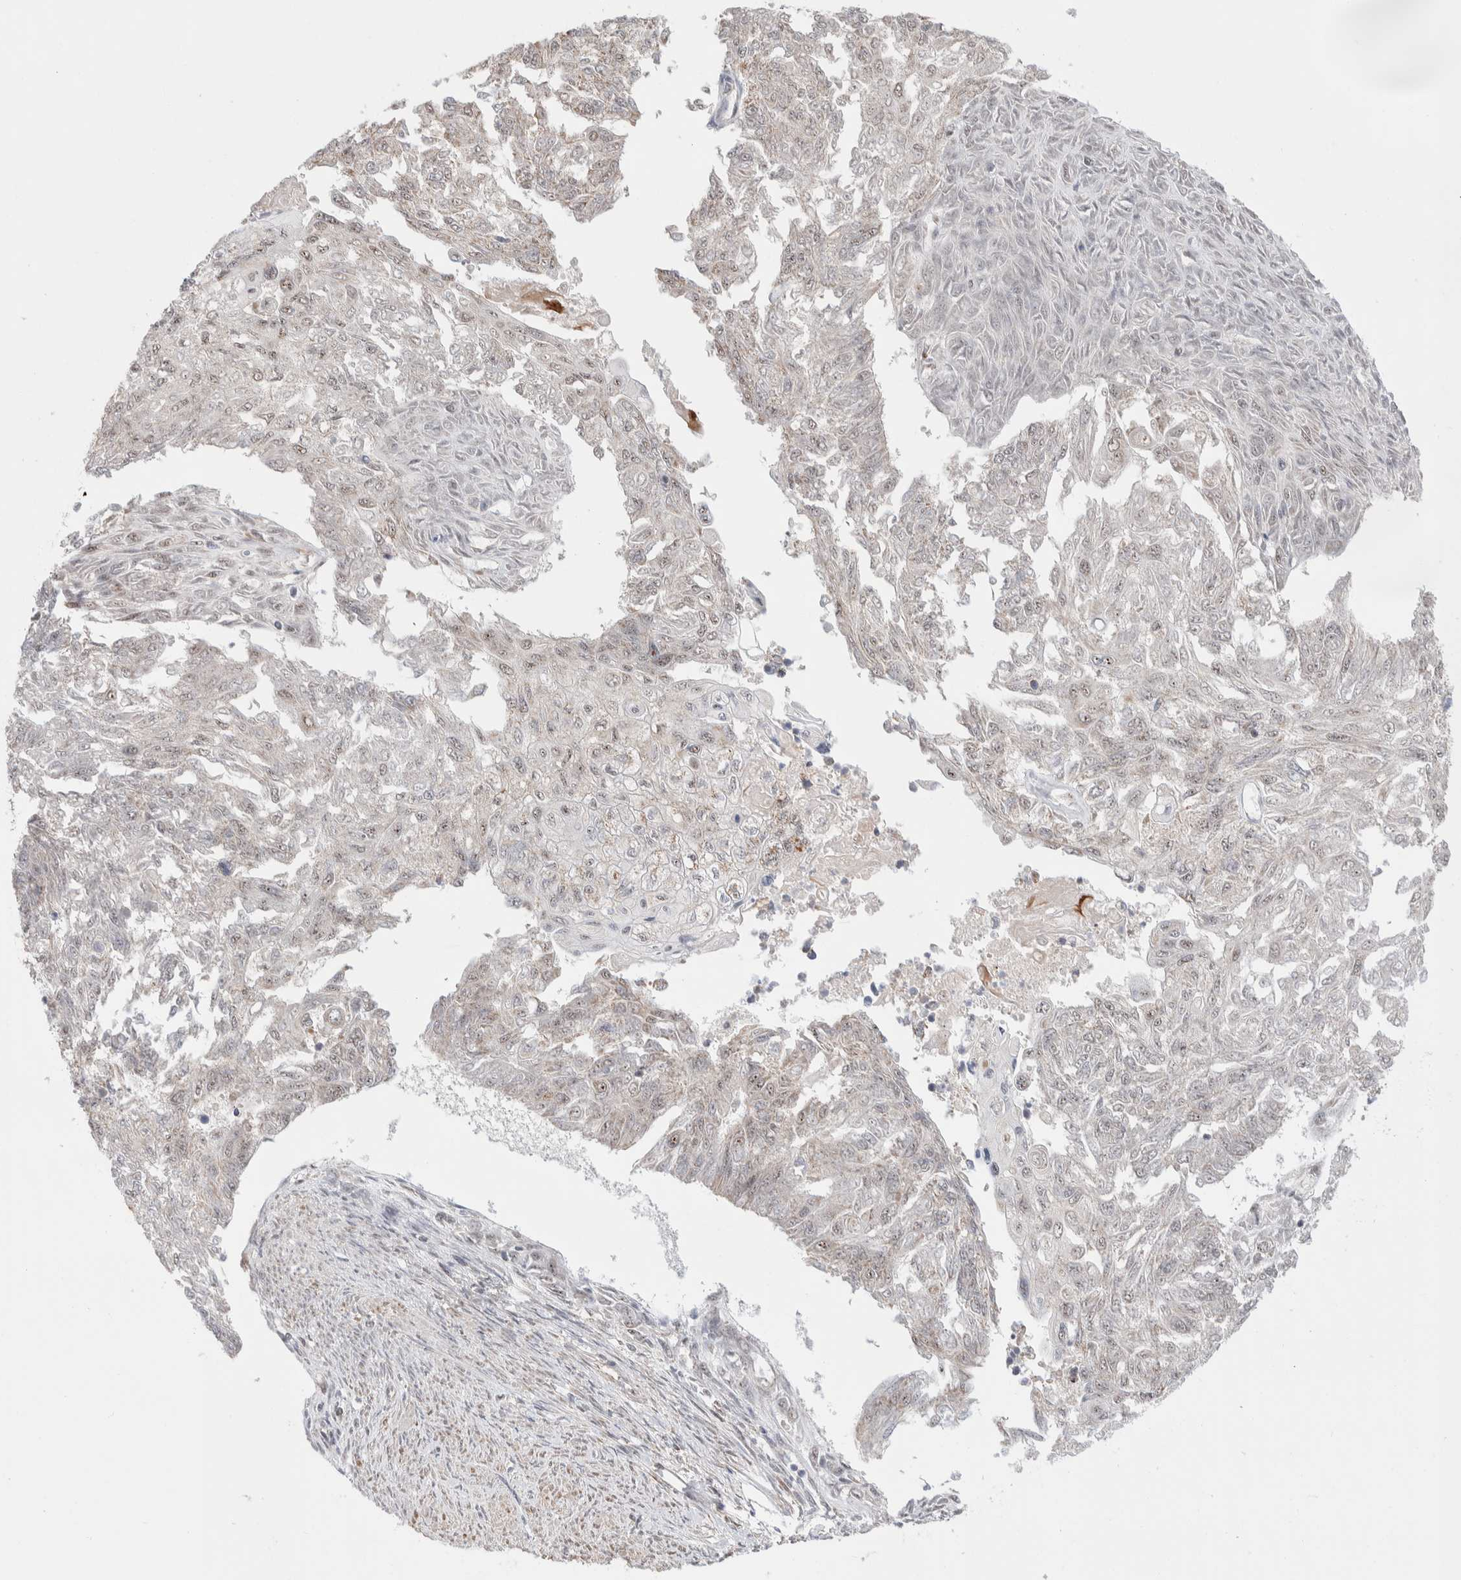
{"staining": {"intensity": "weak", "quantity": "25%-75%", "location": "nuclear"}, "tissue": "endometrial cancer", "cell_type": "Tumor cells", "image_type": "cancer", "snomed": [{"axis": "morphology", "description": "Adenocarcinoma, NOS"}, {"axis": "topography", "description": "Endometrium"}], "caption": "Protein expression by IHC displays weak nuclear expression in about 25%-75% of tumor cells in endometrial cancer (adenocarcinoma).", "gene": "ZNF695", "patient": {"sex": "female", "age": 32}}